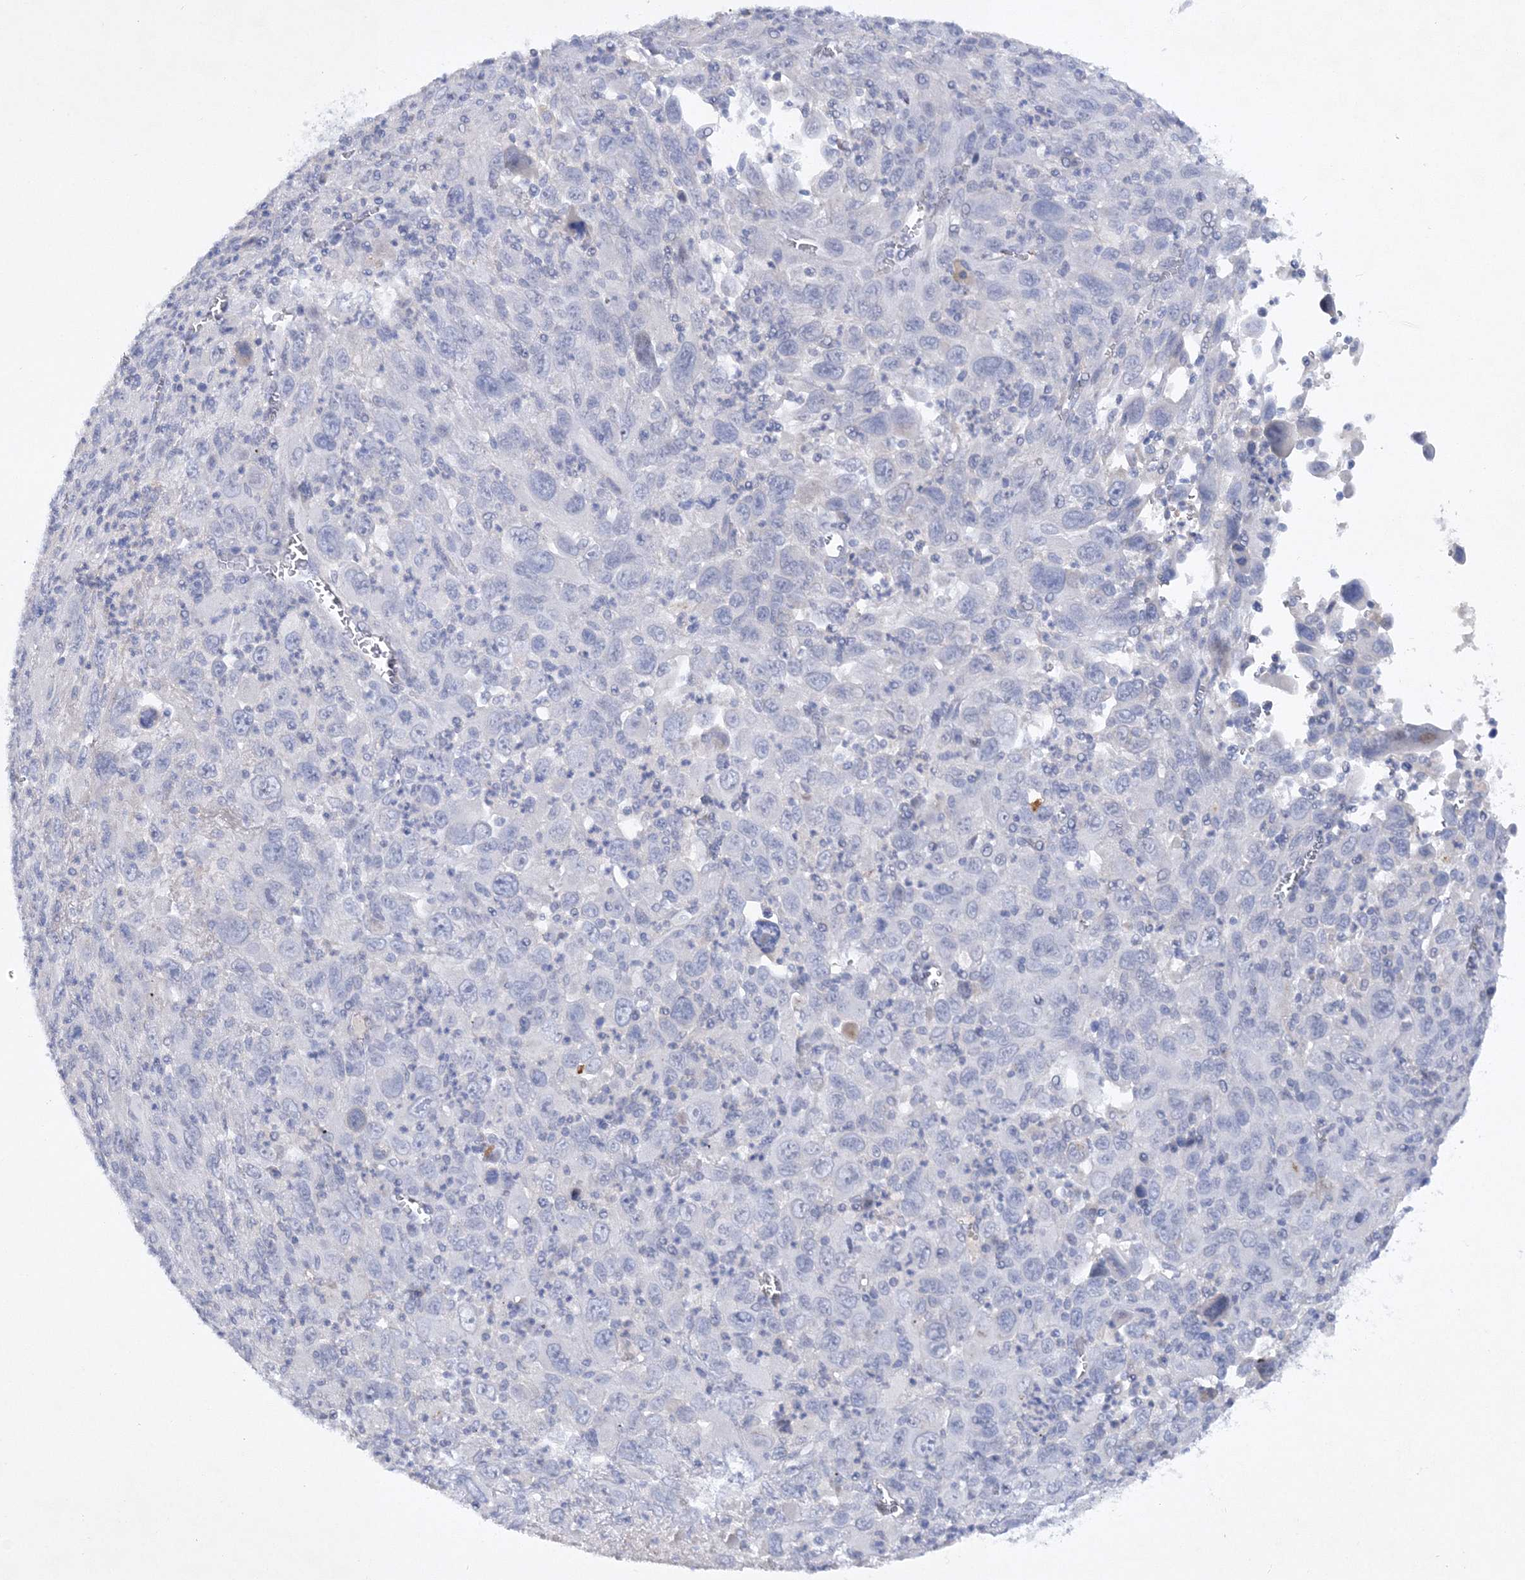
{"staining": {"intensity": "negative", "quantity": "none", "location": "none"}, "tissue": "melanoma", "cell_type": "Tumor cells", "image_type": "cancer", "snomed": [{"axis": "morphology", "description": "Malignant melanoma, Metastatic site"}, {"axis": "topography", "description": "Skin"}], "caption": "High power microscopy histopathology image of an IHC image of melanoma, revealing no significant positivity in tumor cells.", "gene": "RTN2", "patient": {"sex": "female", "age": 56}}